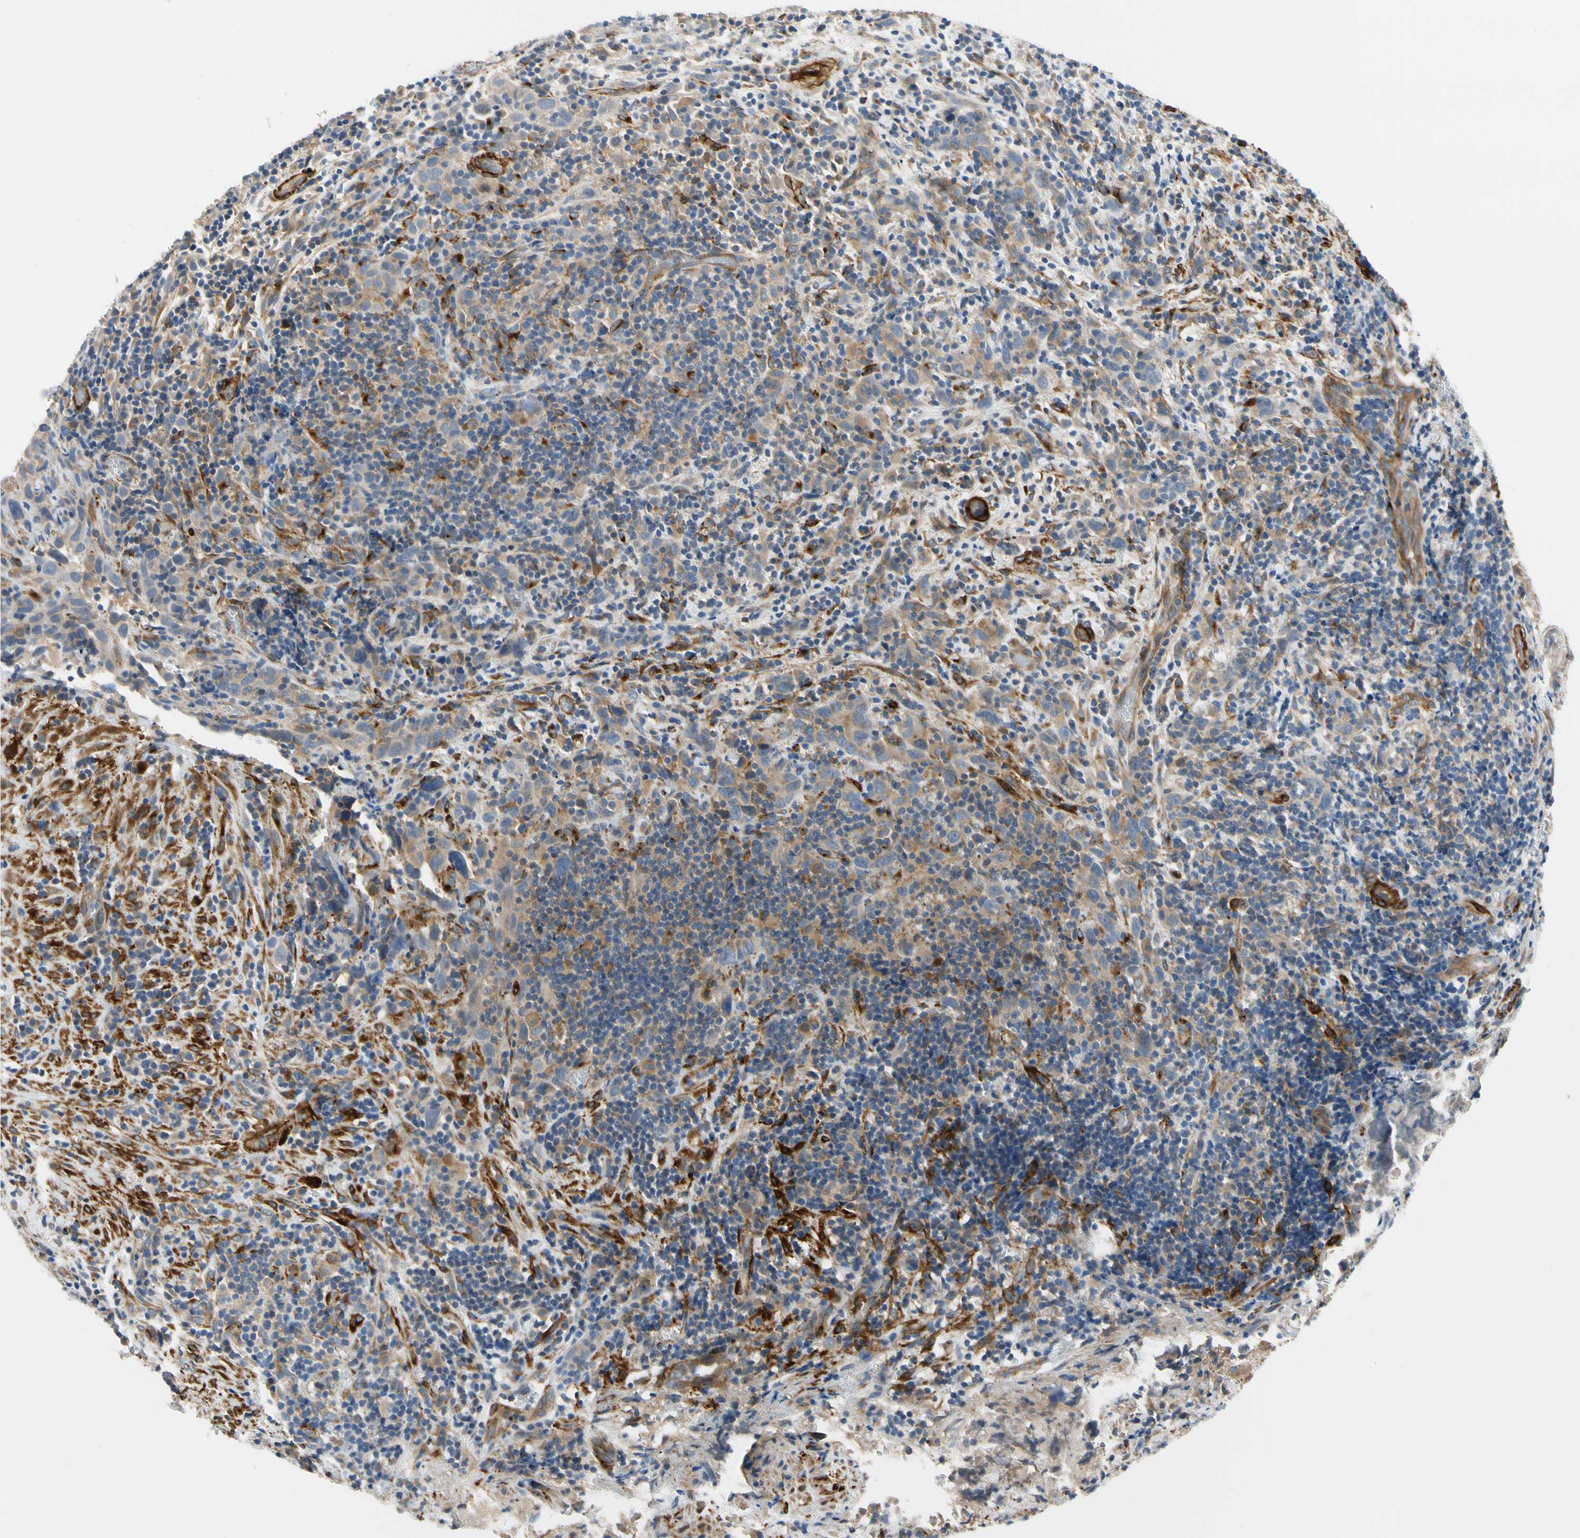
{"staining": {"intensity": "moderate", "quantity": "25%-75%", "location": "cytoplasmic/membranous"}, "tissue": "urothelial cancer", "cell_type": "Tumor cells", "image_type": "cancer", "snomed": [{"axis": "morphology", "description": "Urothelial carcinoma, High grade"}, {"axis": "topography", "description": "Urinary bladder"}], "caption": "The image displays immunohistochemical staining of urothelial cancer. There is moderate cytoplasmic/membranous staining is present in approximately 25%-75% of tumor cells.", "gene": "ENTREP3", "patient": {"sex": "male", "age": 61}}